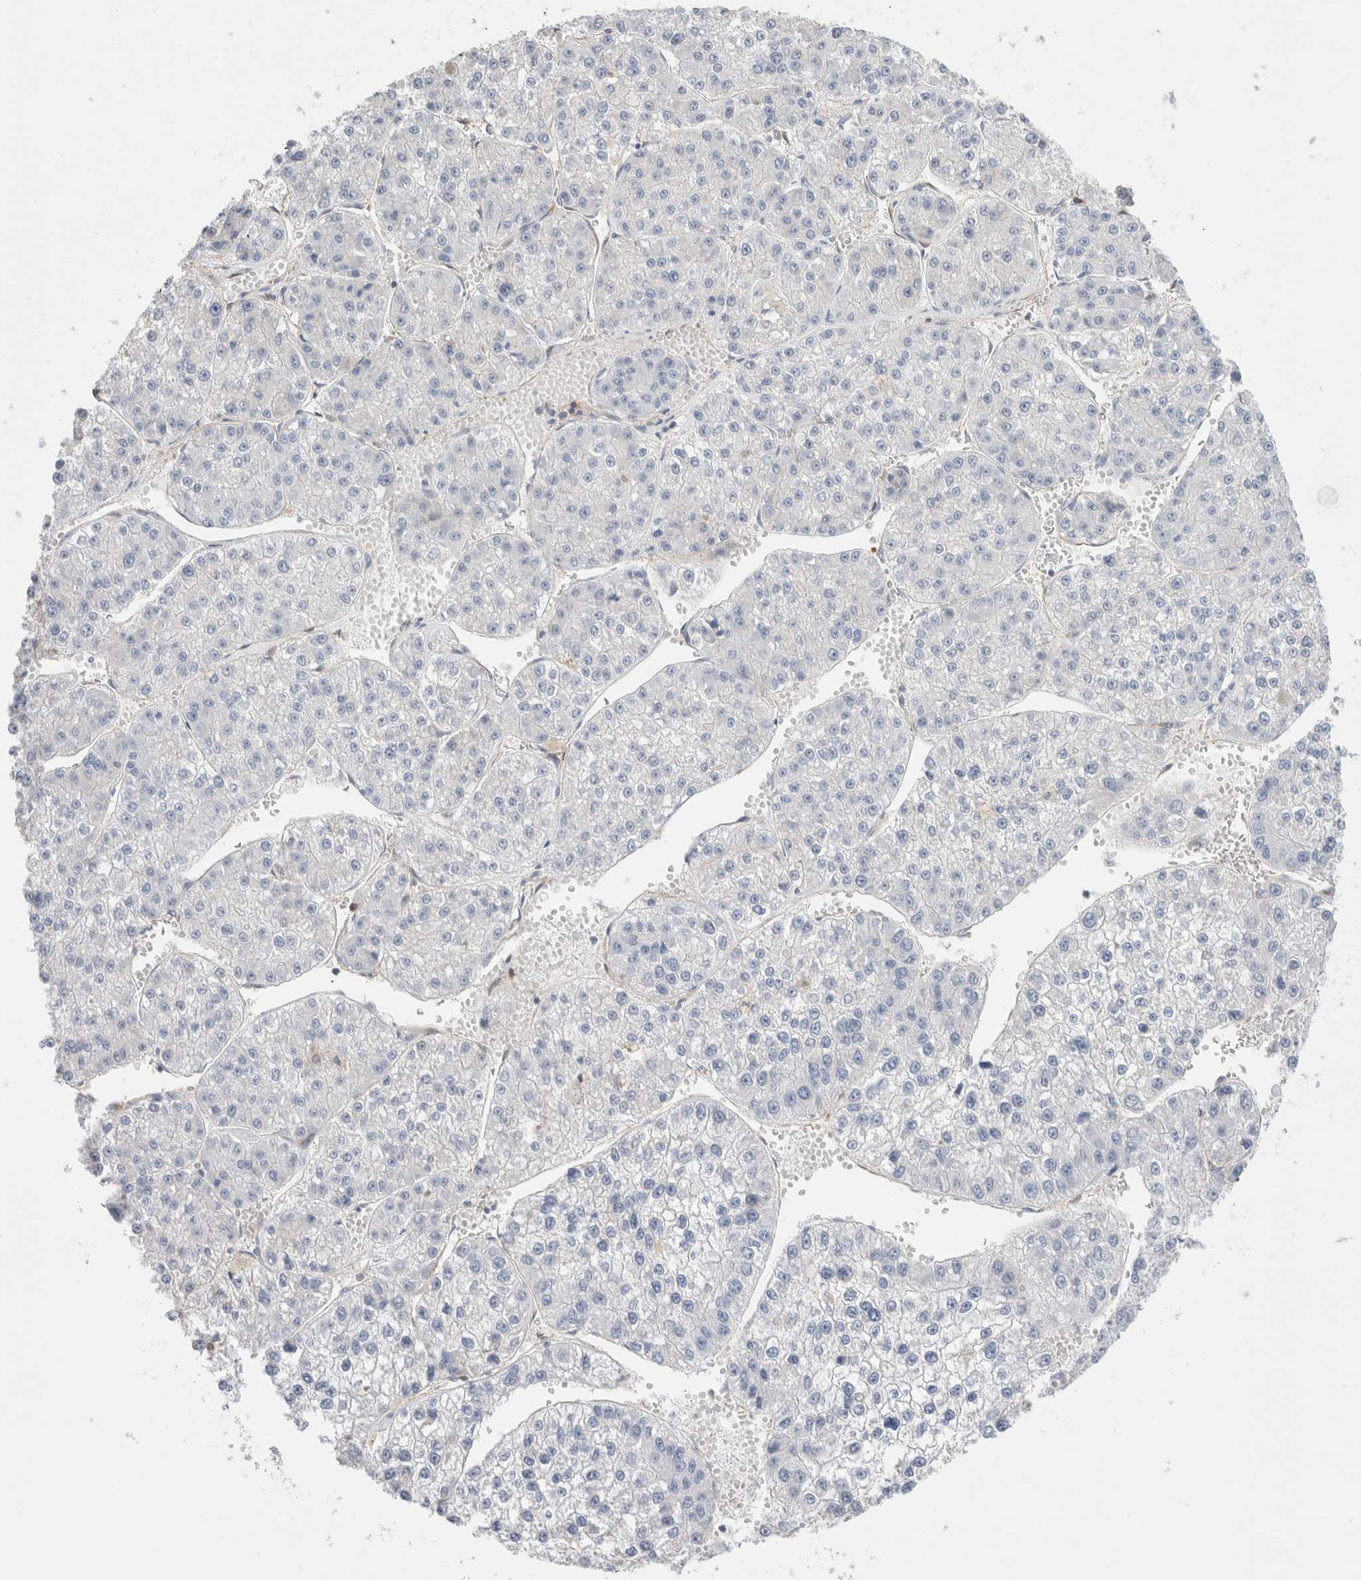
{"staining": {"intensity": "negative", "quantity": "none", "location": "none"}, "tissue": "liver cancer", "cell_type": "Tumor cells", "image_type": "cancer", "snomed": [{"axis": "morphology", "description": "Carcinoma, Hepatocellular, NOS"}, {"axis": "topography", "description": "Liver"}], "caption": "There is no significant expression in tumor cells of hepatocellular carcinoma (liver).", "gene": "CAPN2", "patient": {"sex": "female", "age": 73}}